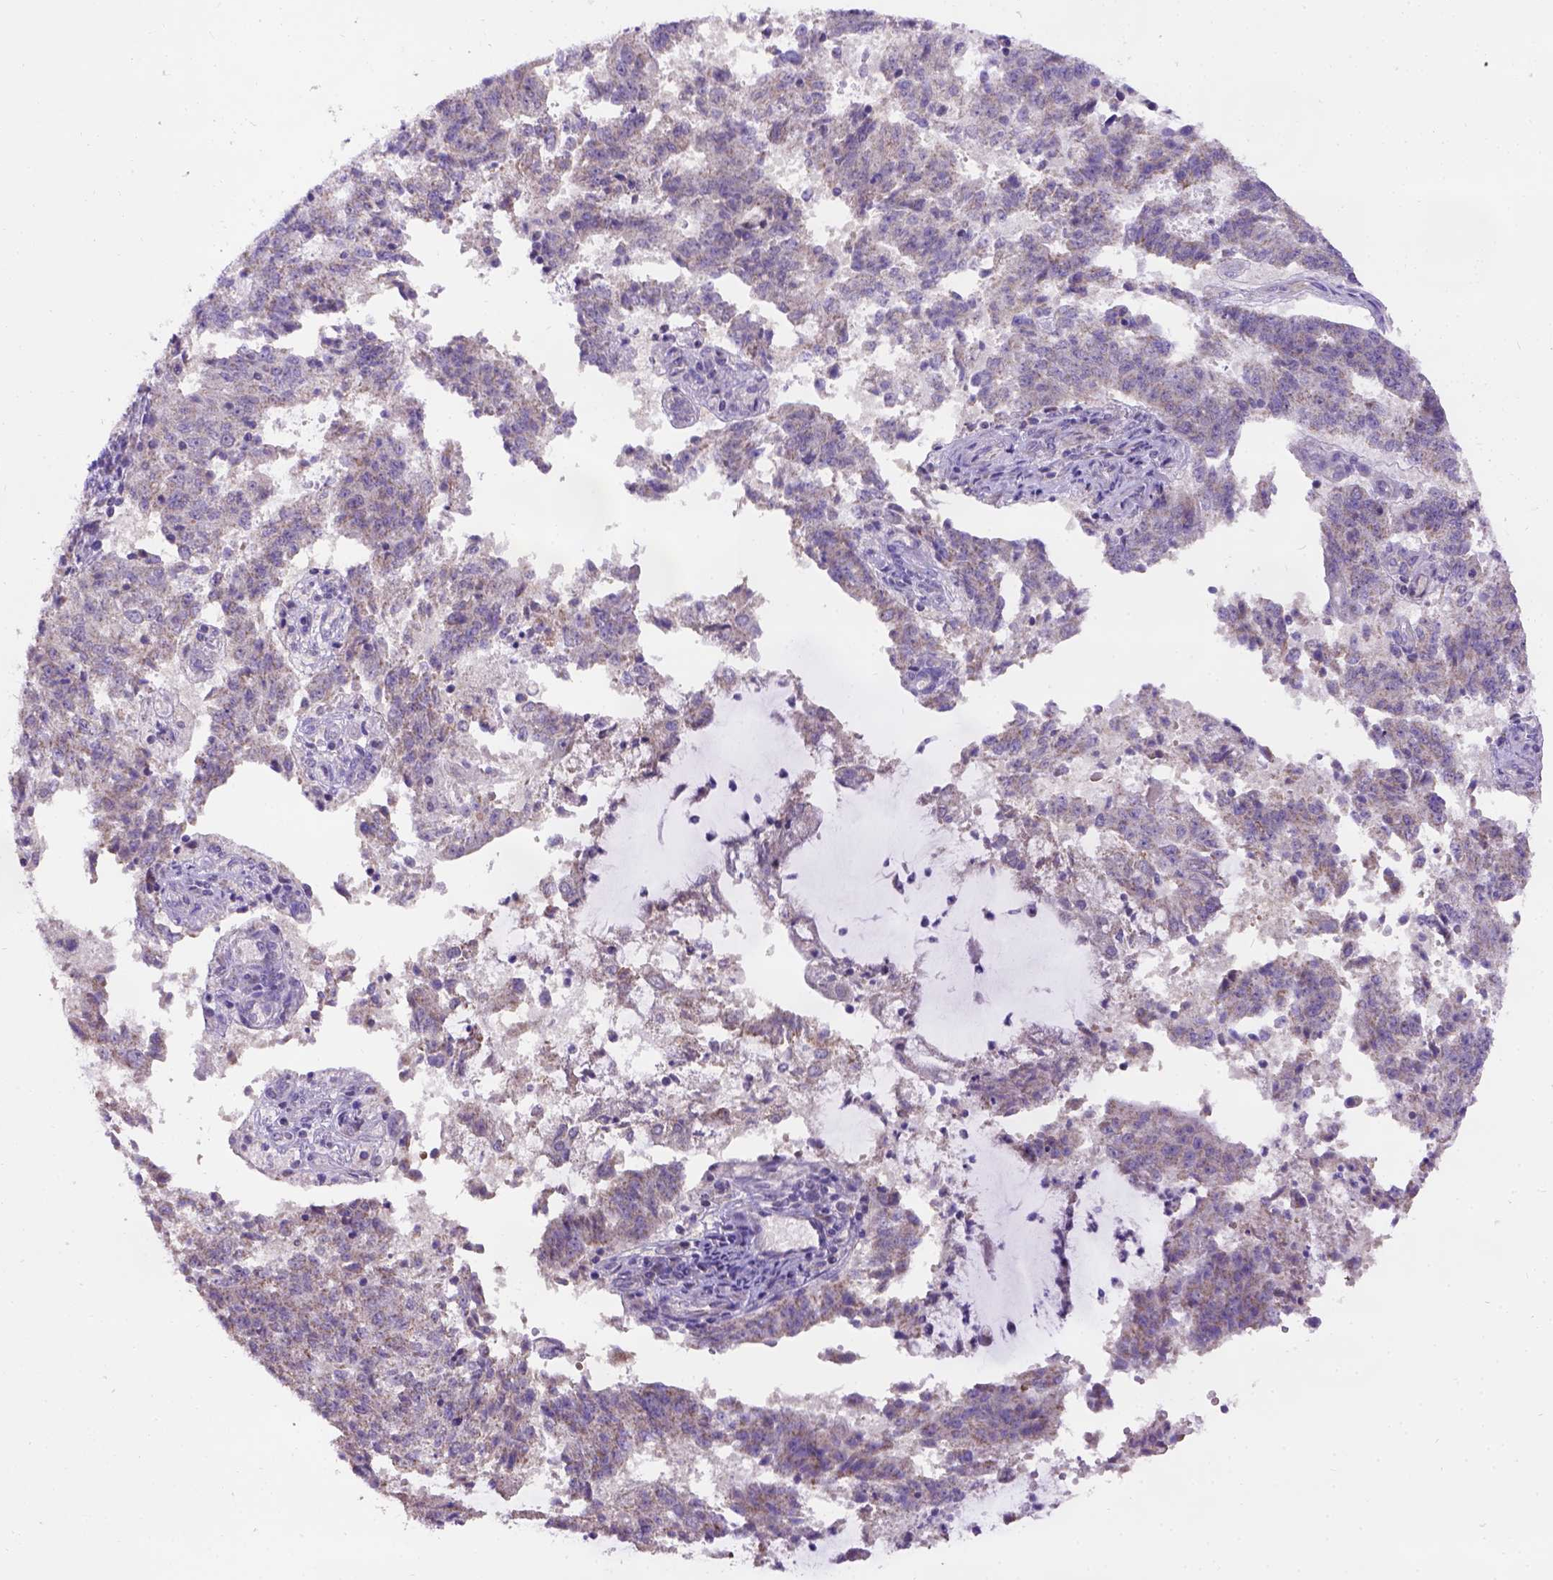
{"staining": {"intensity": "weak", "quantity": "25%-75%", "location": "cytoplasmic/membranous"}, "tissue": "endometrial cancer", "cell_type": "Tumor cells", "image_type": "cancer", "snomed": [{"axis": "morphology", "description": "Adenocarcinoma, NOS"}, {"axis": "topography", "description": "Endometrium"}], "caption": "The micrograph displays staining of endometrial adenocarcinoma, revealing weak cytoplasmic/membranous protein expression (brown color) within tumor cells.", "gene": "L2HGDH", "patient": {"sex": "female", "age": 82}}